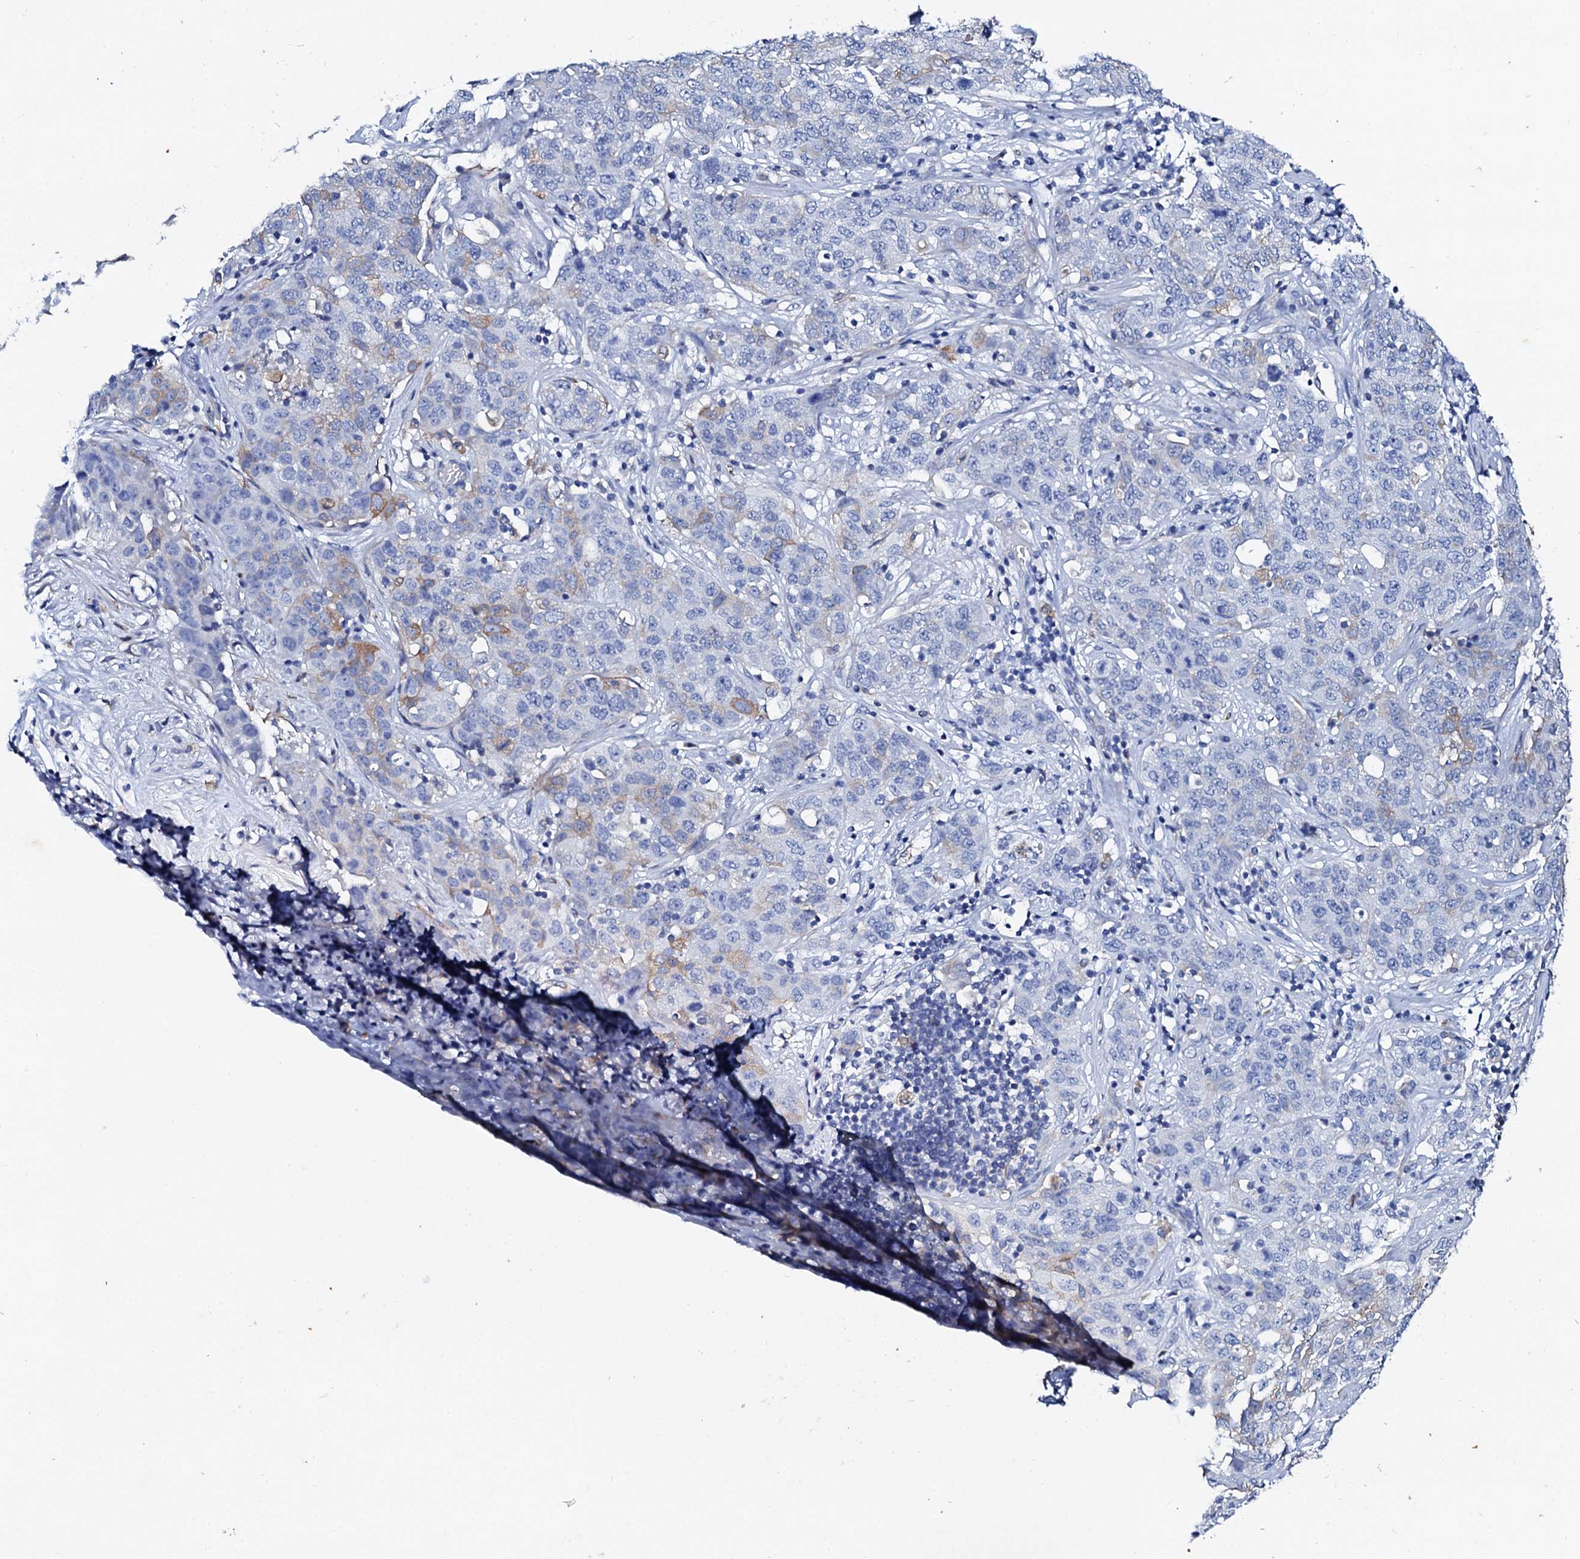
{"staining": {"intensity": "weak", "quantity": "<25%", "location": "cytoplasmic/membranous"}, "tissue": "stomach cancer", "cell_type": "Tumor cells", "image_type": "cancer", "snomed": [{"axis": "morphology", "description": "Normal tissue, NOS"}, {"axis": "morphology", "description": "Adenocarcinoma, NOS"}, {"axis": "topography", "description": "Lymph node"}, {"axis": "topography", "description": "Stomach"}], "caption": "Tumor cells show no significant protein positivity in adenocarcinoma (stomach).", "gene": "GLB1L3", "patient": {"sex": "male", "age": 48}}